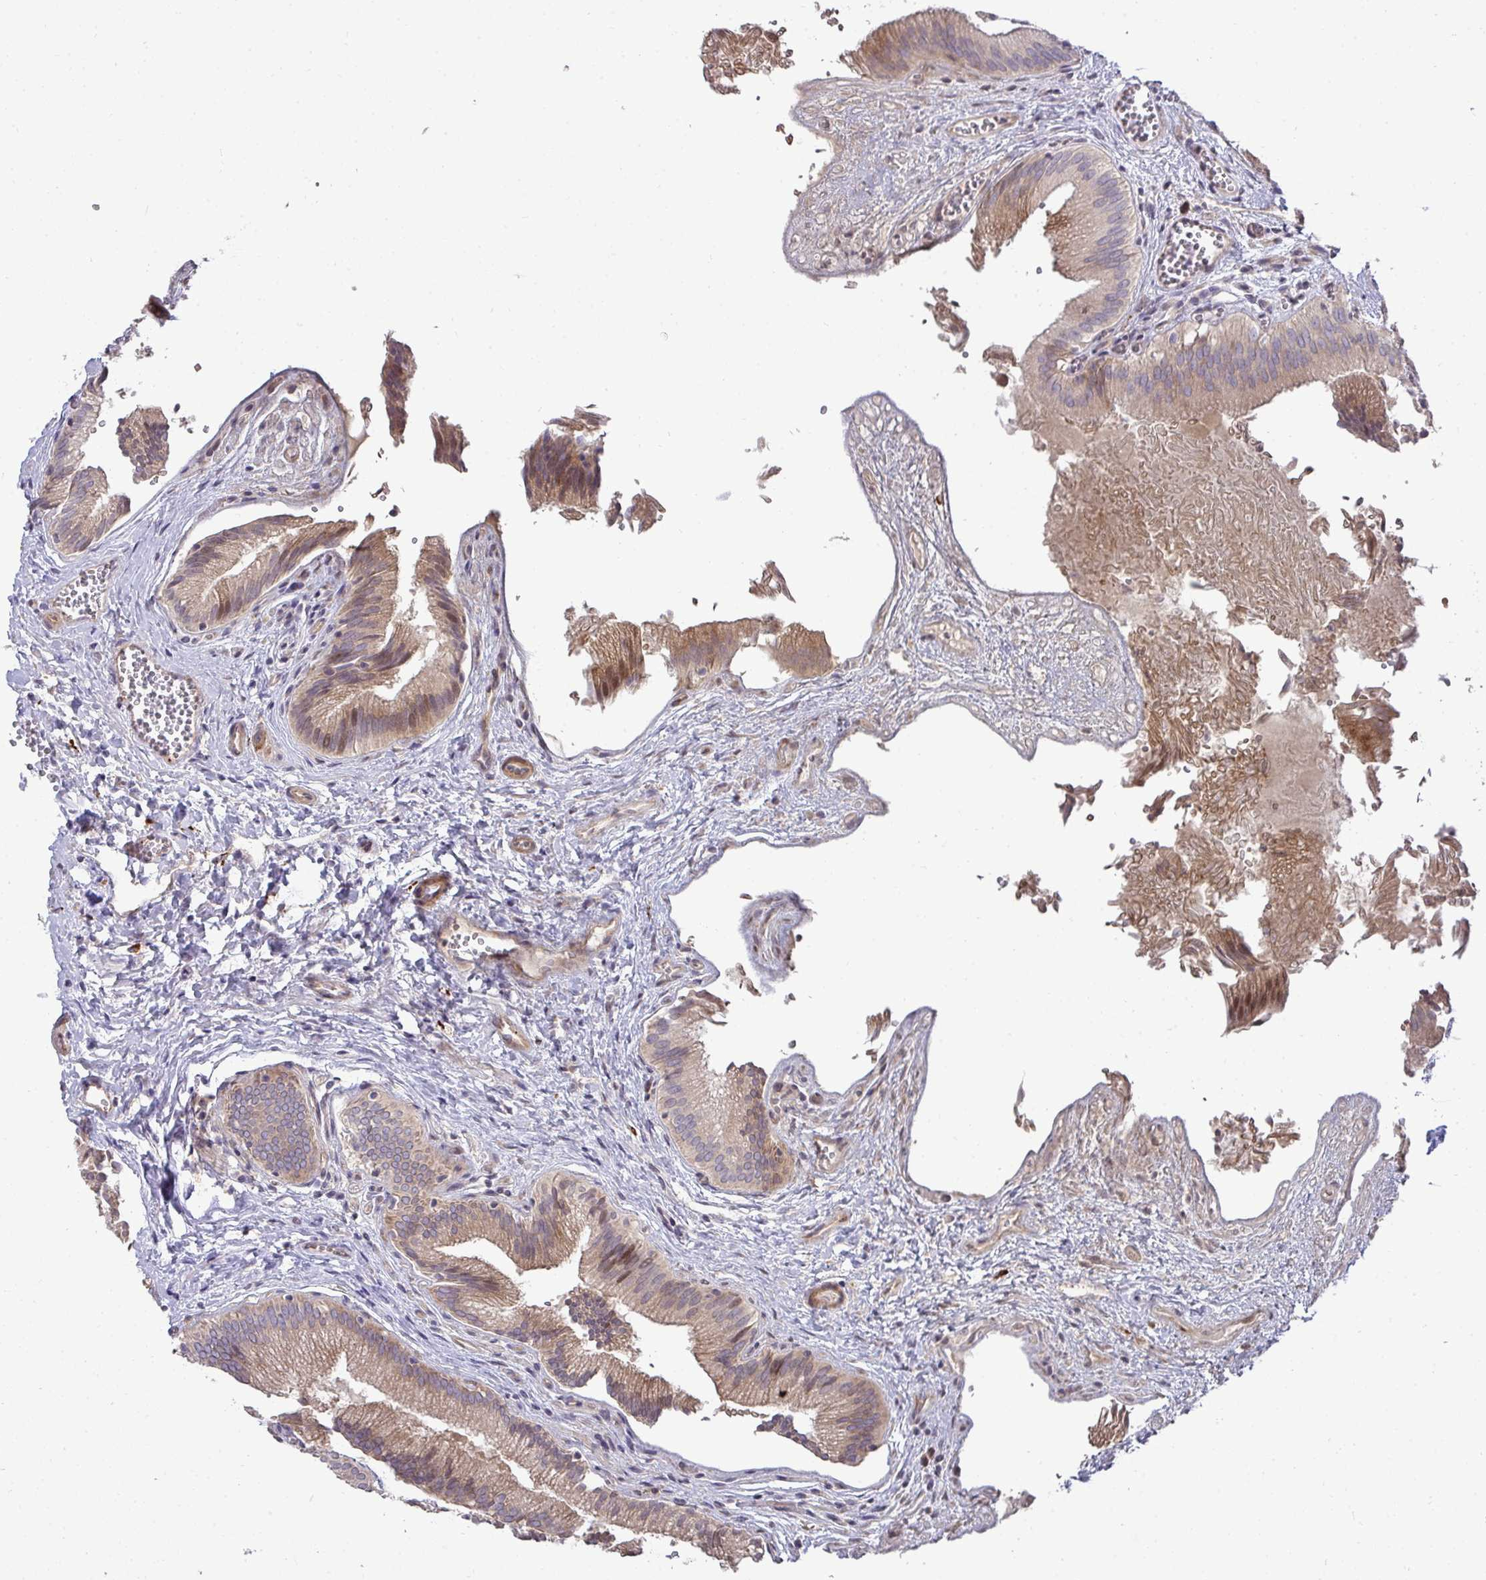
{"staining": {"intensity": "moderate", "quantity": ">75%", "location": "cytoplasmic/membranous"}, "tissue": "gallbladder", "cell_type": "Glandular cells", "image_type": "normal", "snomed": [{"axis": "morphology", "description": "Normal tissue, NOS"}, {"axis": "topography", "description": "Gallbladder"}], "caption": "Immunohistochemistry of benign gallbladder exhibits medium levels of moderate cytoplasmic/membranous expression in approximately >75% of glandular cells.", "gene": "SH2D1B", "patient": {"sex": "male", "age": 17}}